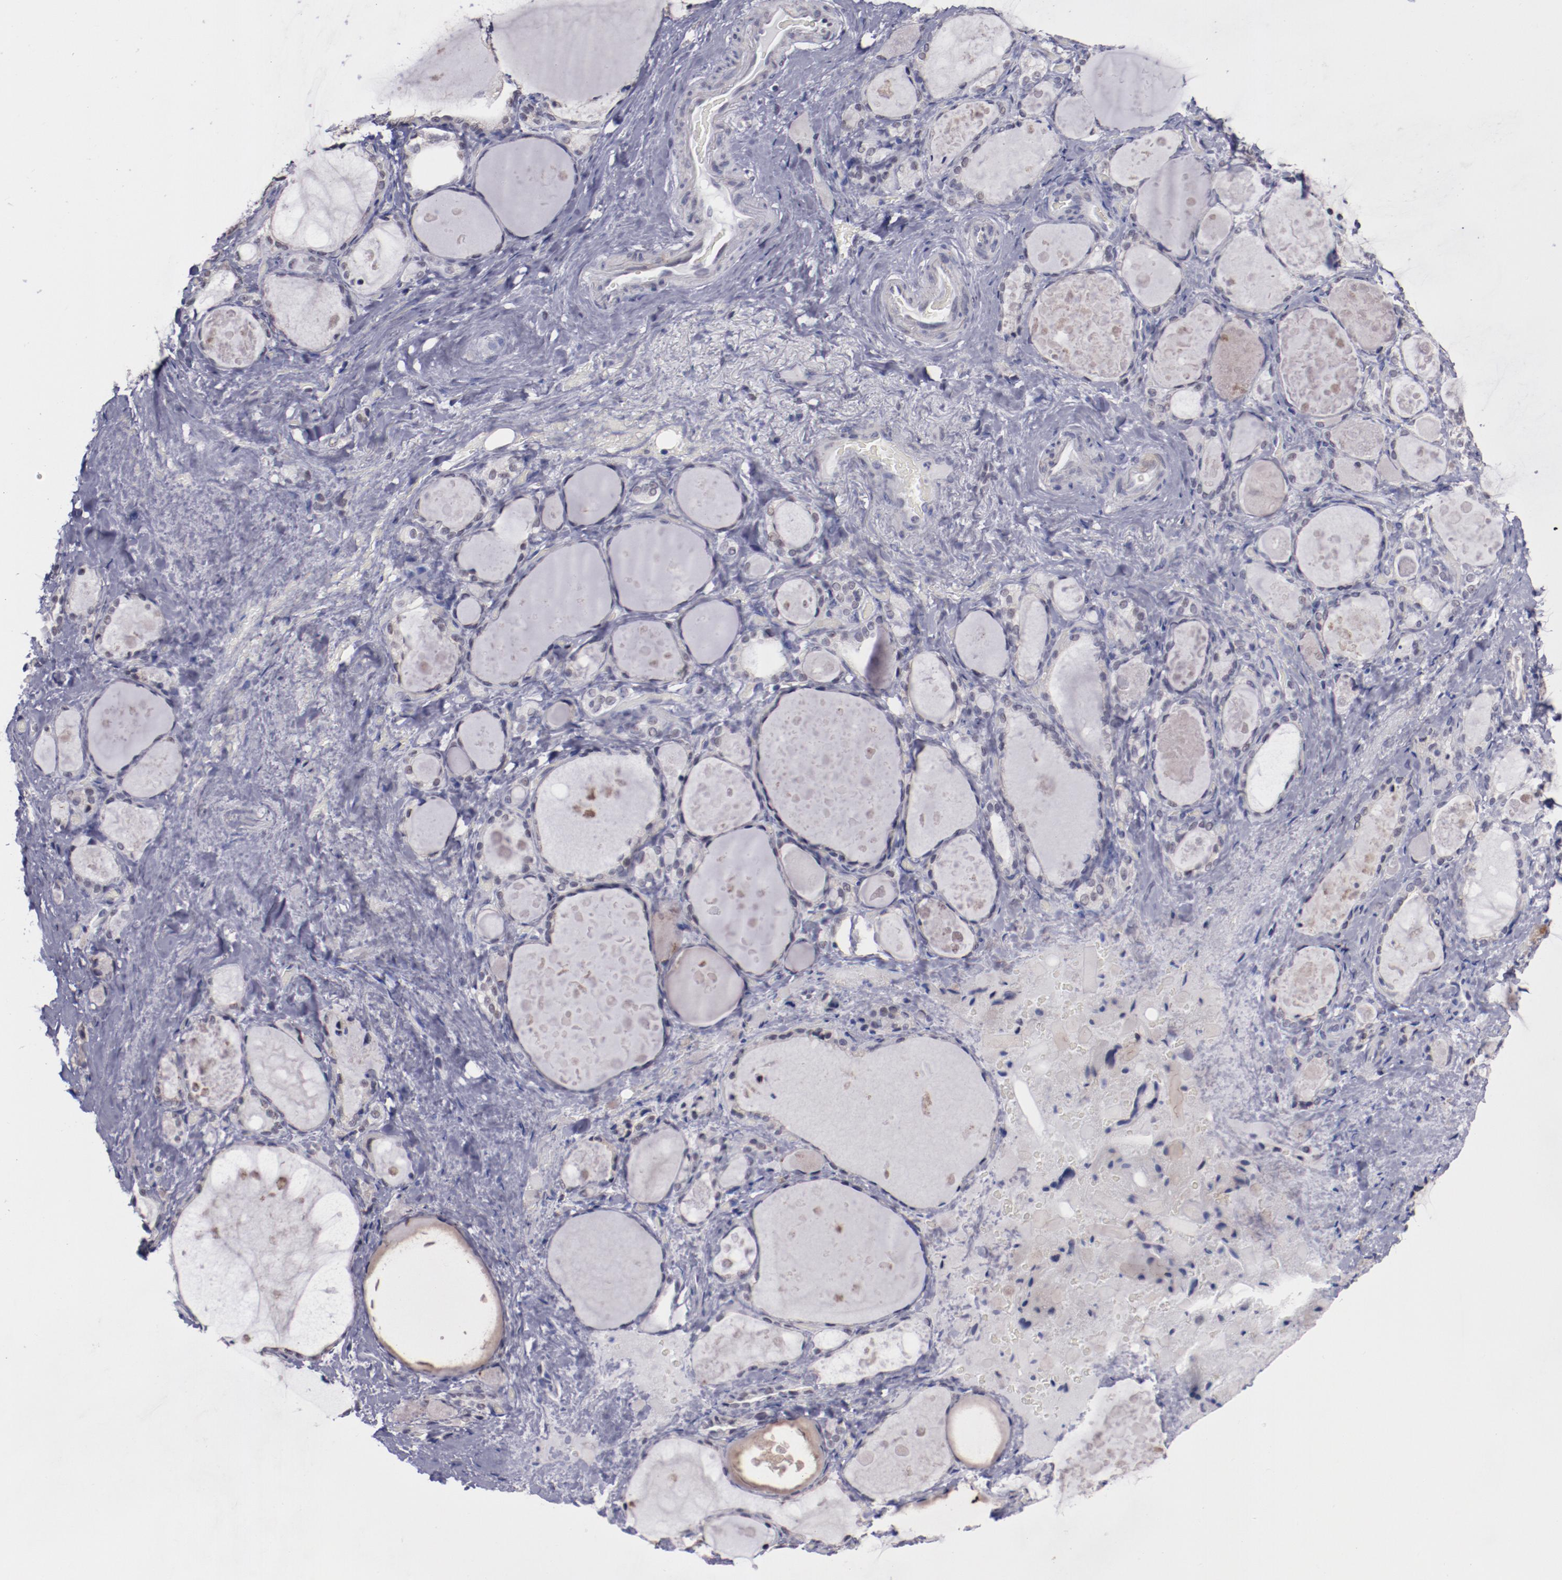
{"staining": {"intensity": "weak", "quantity": "25%-75%", "location": "nuclear"}, "tissue": "thyroid gland", "cell_type": "Glandular cells", "image_type": "normal", "snomed": [{"axis": "morphology", "description": "Normal tissue, NOS"}, {"axis": "topography", "description": "Thyroid gland"}], "caption": "A low amount of weak nuclear positivity is appreciated in approximately 25%-75% of glandular cells in normal thyroid gland.", "gene": "NRXN3", "patient": {"sex": "female", "age": 75}}